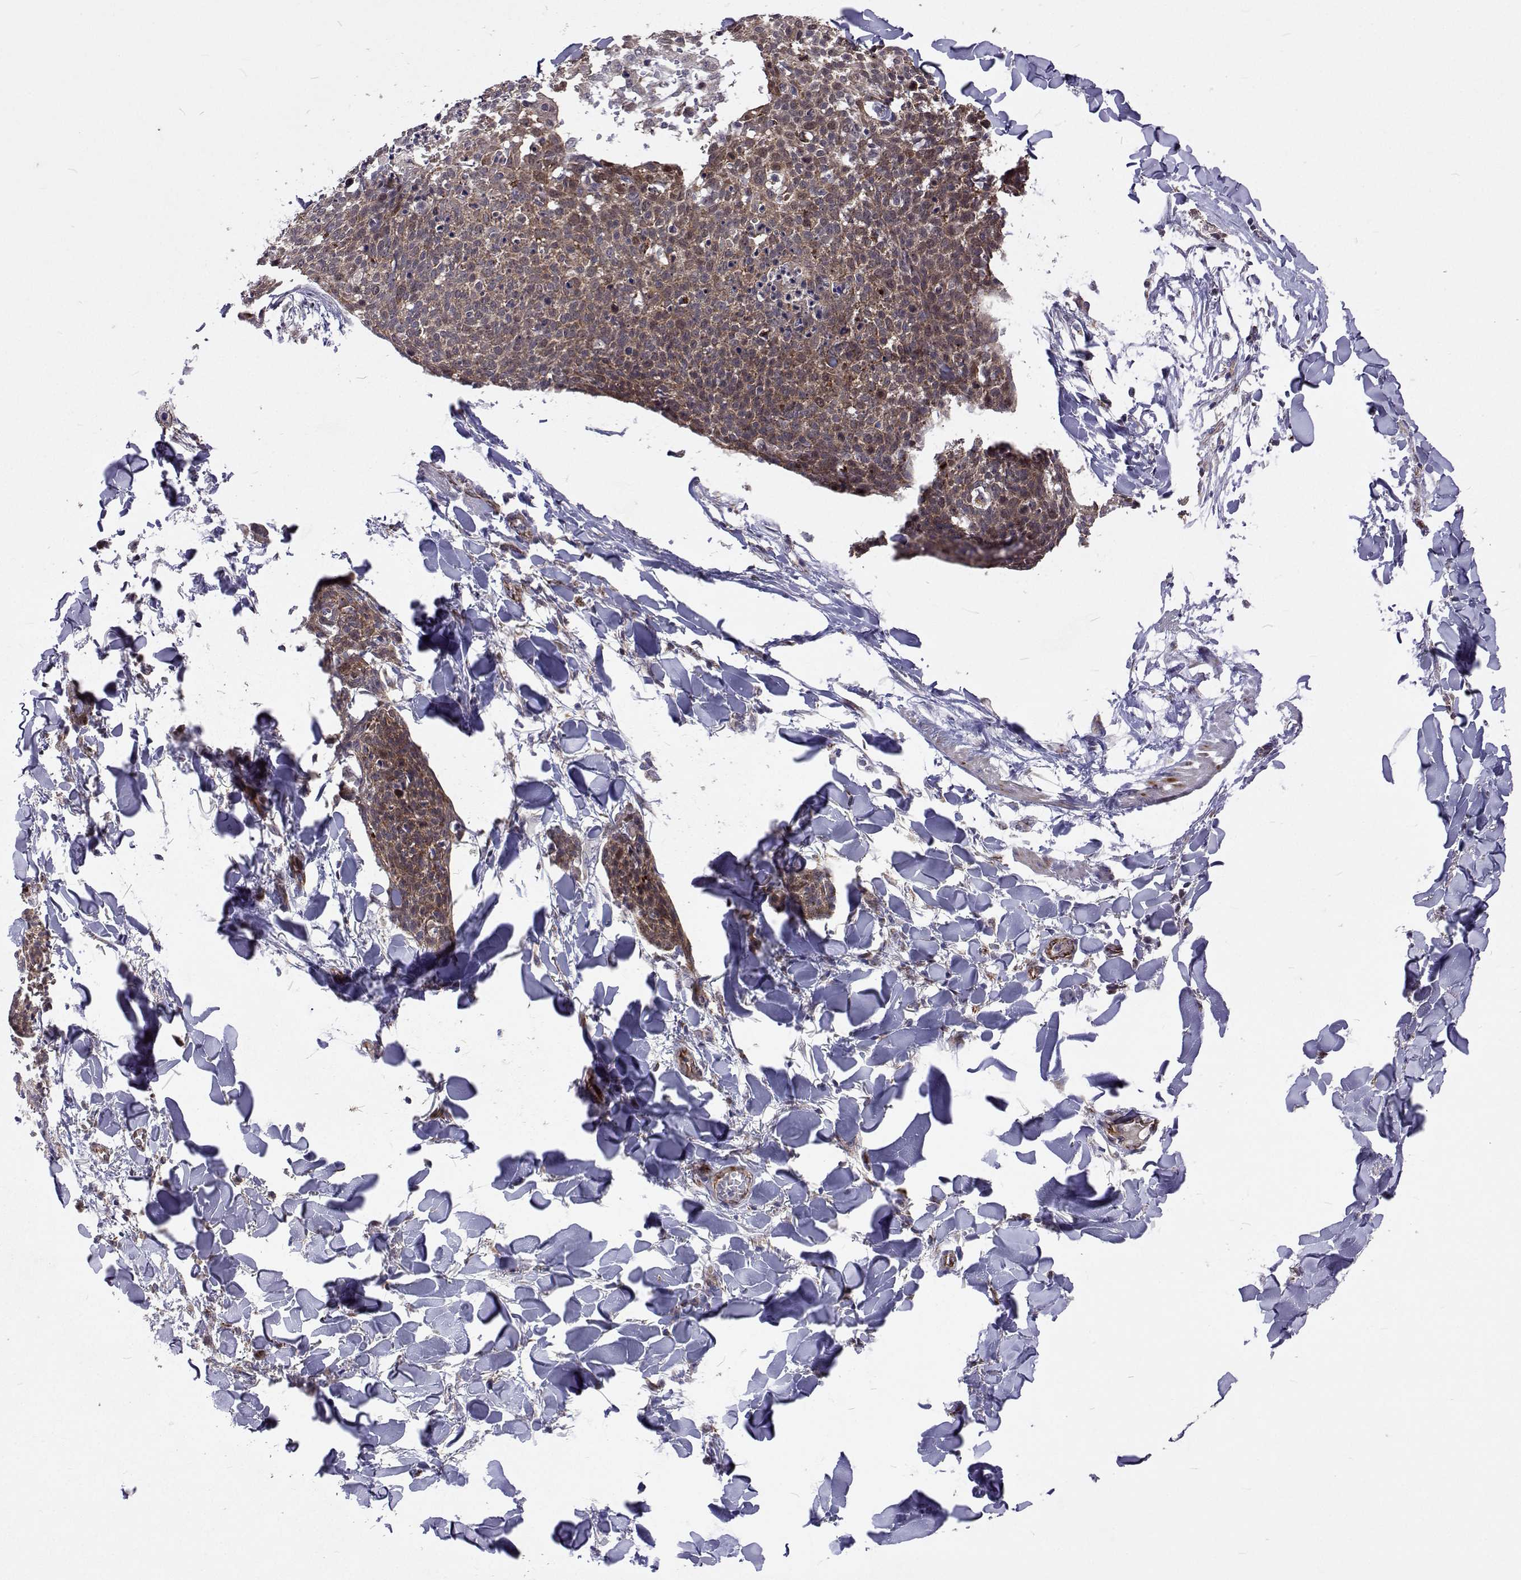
{"staining": {"intensity": "moderate", "quantity": ">75%", "location": "cytoplasmic/membranous"}, "tissue": "skin cancer", "cell_type": "Tumor cells", "image_type": "cancer", "snomed": [{"axis": "morphology", "description": "Squamous cell carcinoma, NOS"}, {"axis": "topography", "description": "Skin"}, {"axis": "topography", "description": "Vulva"}], "caption": "Immunohistochemical staining of squamous cell carcinoma (skin) shows medium levels of moderate cytoplasmic/membranous protein expression in approximately >75% of tumor cells.", "gene": "DHTKD1", "patient": {"sex": "female", "age": 75}}